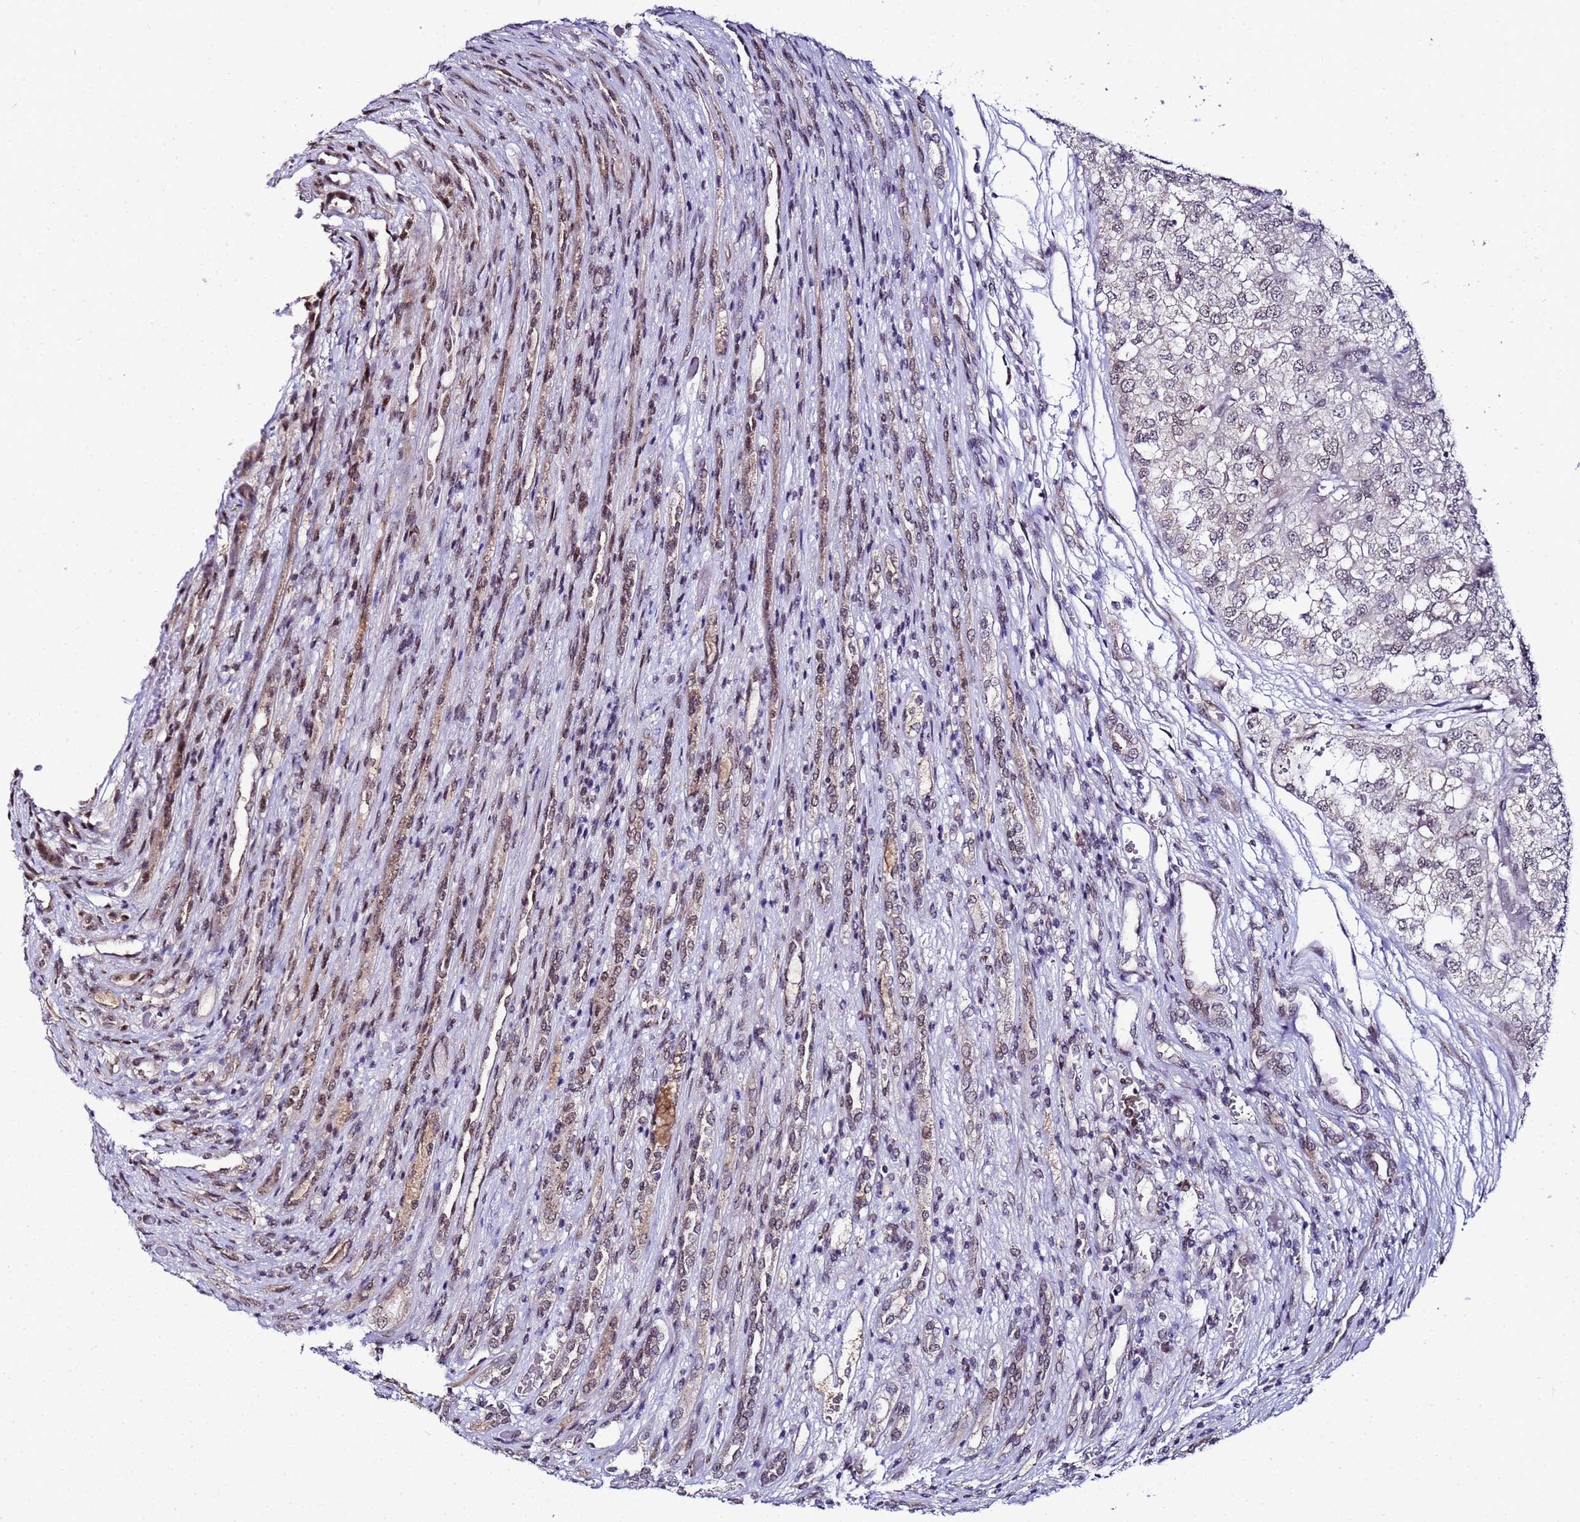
{"staining": {"intensity": "negative", "quantity": "none", "location": "none"}, "tissue": "renal cancer", "cell_type": "Tumor cells", "image_type": "cancer", "snomed": [{"axis": "morphology", "description": "Adenocarcinoma, NOS"}, {"axis": "topography", "description": "Kidney"}], "caption": "Immunohistochemistry (IHC) of adenocarcinoma (renal) reveals no staining in tumor cells.", "gene": "C19orf47", "patient": {"sex": "female", "age": 54}}